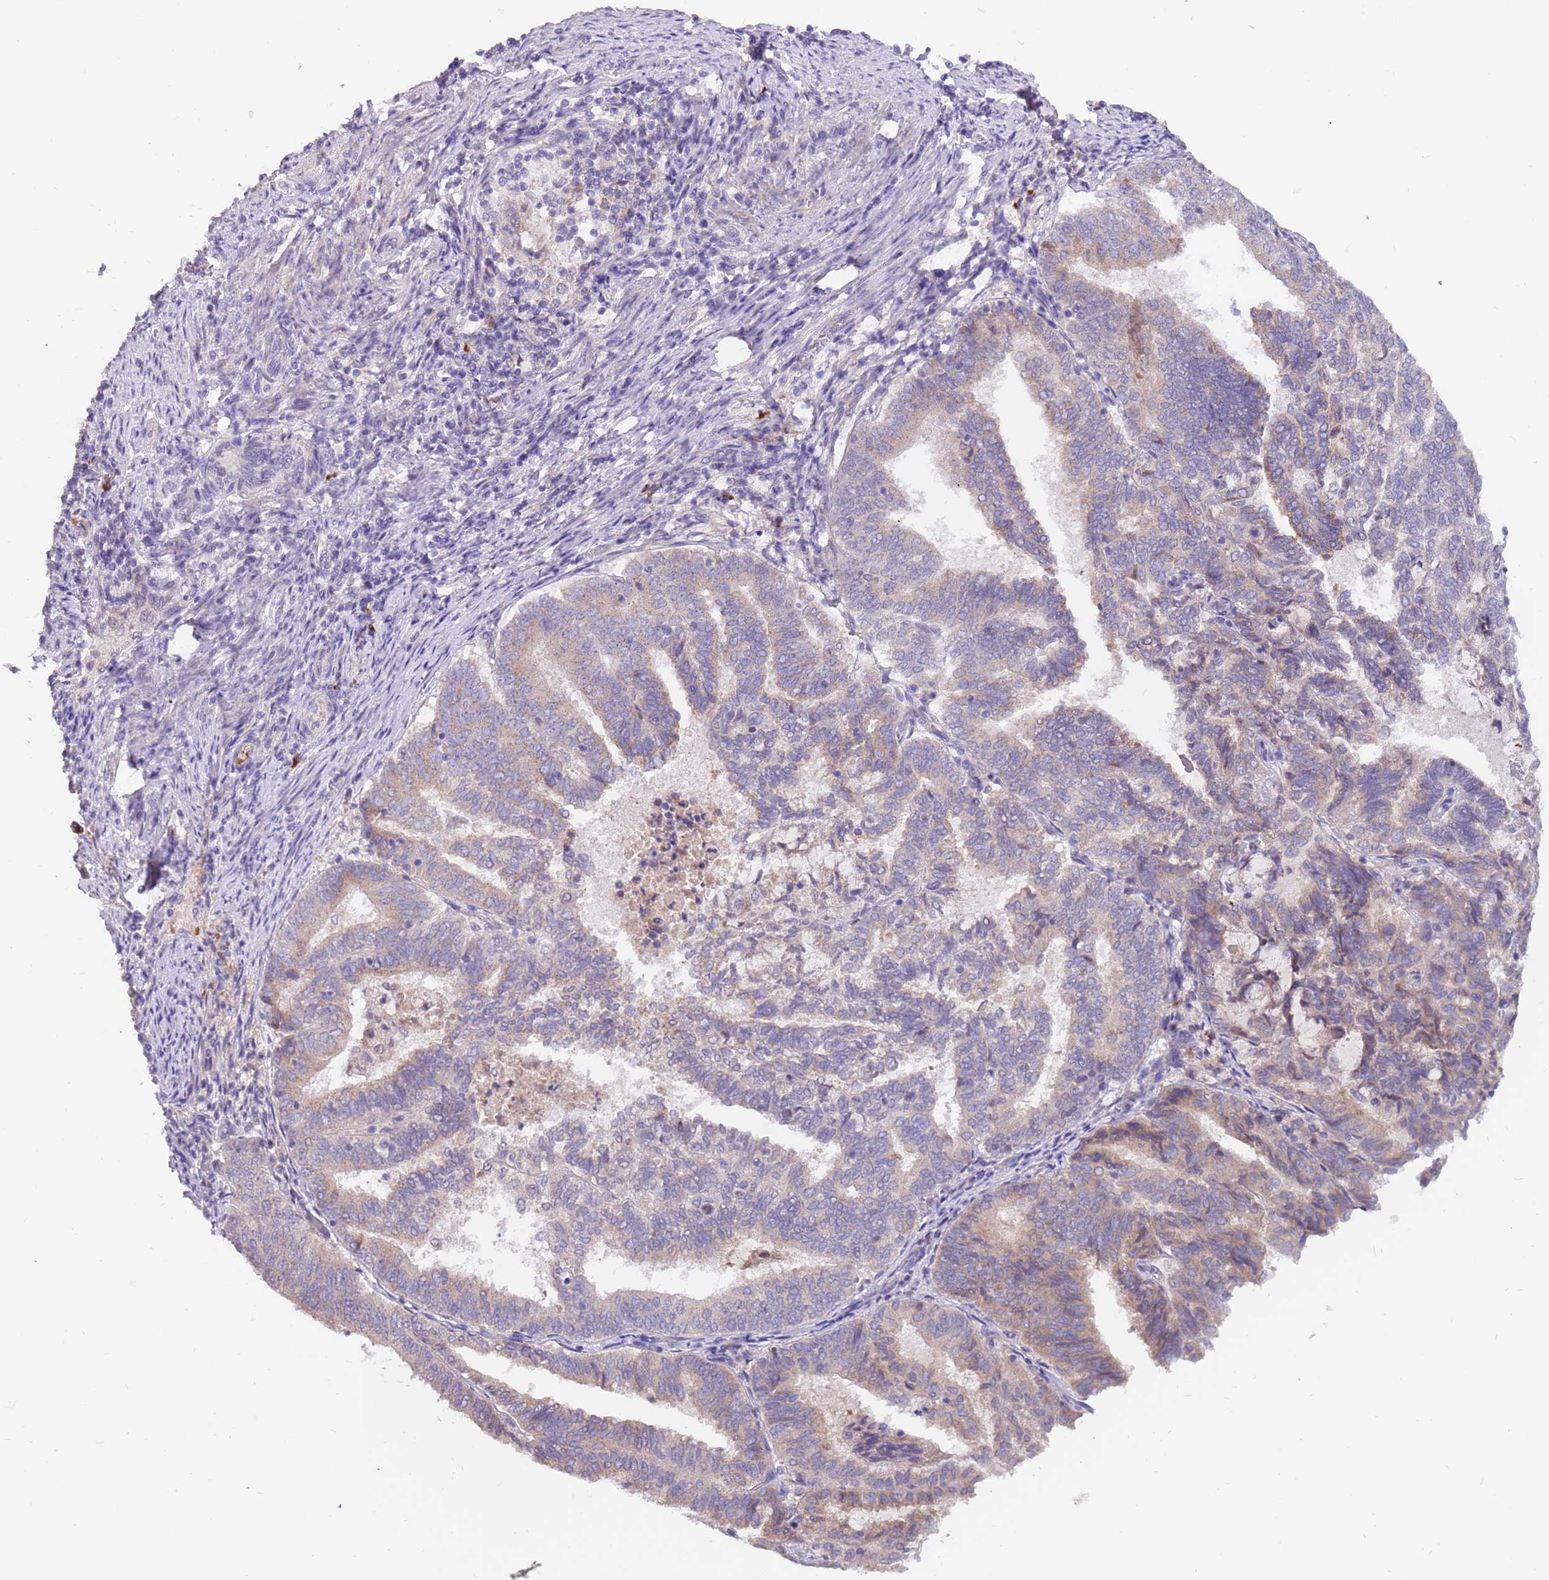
{"staining": {"intensity": "weak", "quantity": "<25%", "location": "cytoplasmic/membranous"}, "tissue": "endometrial cancer", "cell_type": "Tumor cells", "image_type": "cancer", "snomed": [{"axis": "morphology", "description": "Adenocarcinoma, NOS"}, {"axis": "topography", "description": "Endometrium"}], "caption": "A photomicrograph of human endometrial cancer (adenocarcinoma) is negative for staining in tumor cells.", "gene": "ZNF746", "patient": {"sex": "female", "age": 80}}